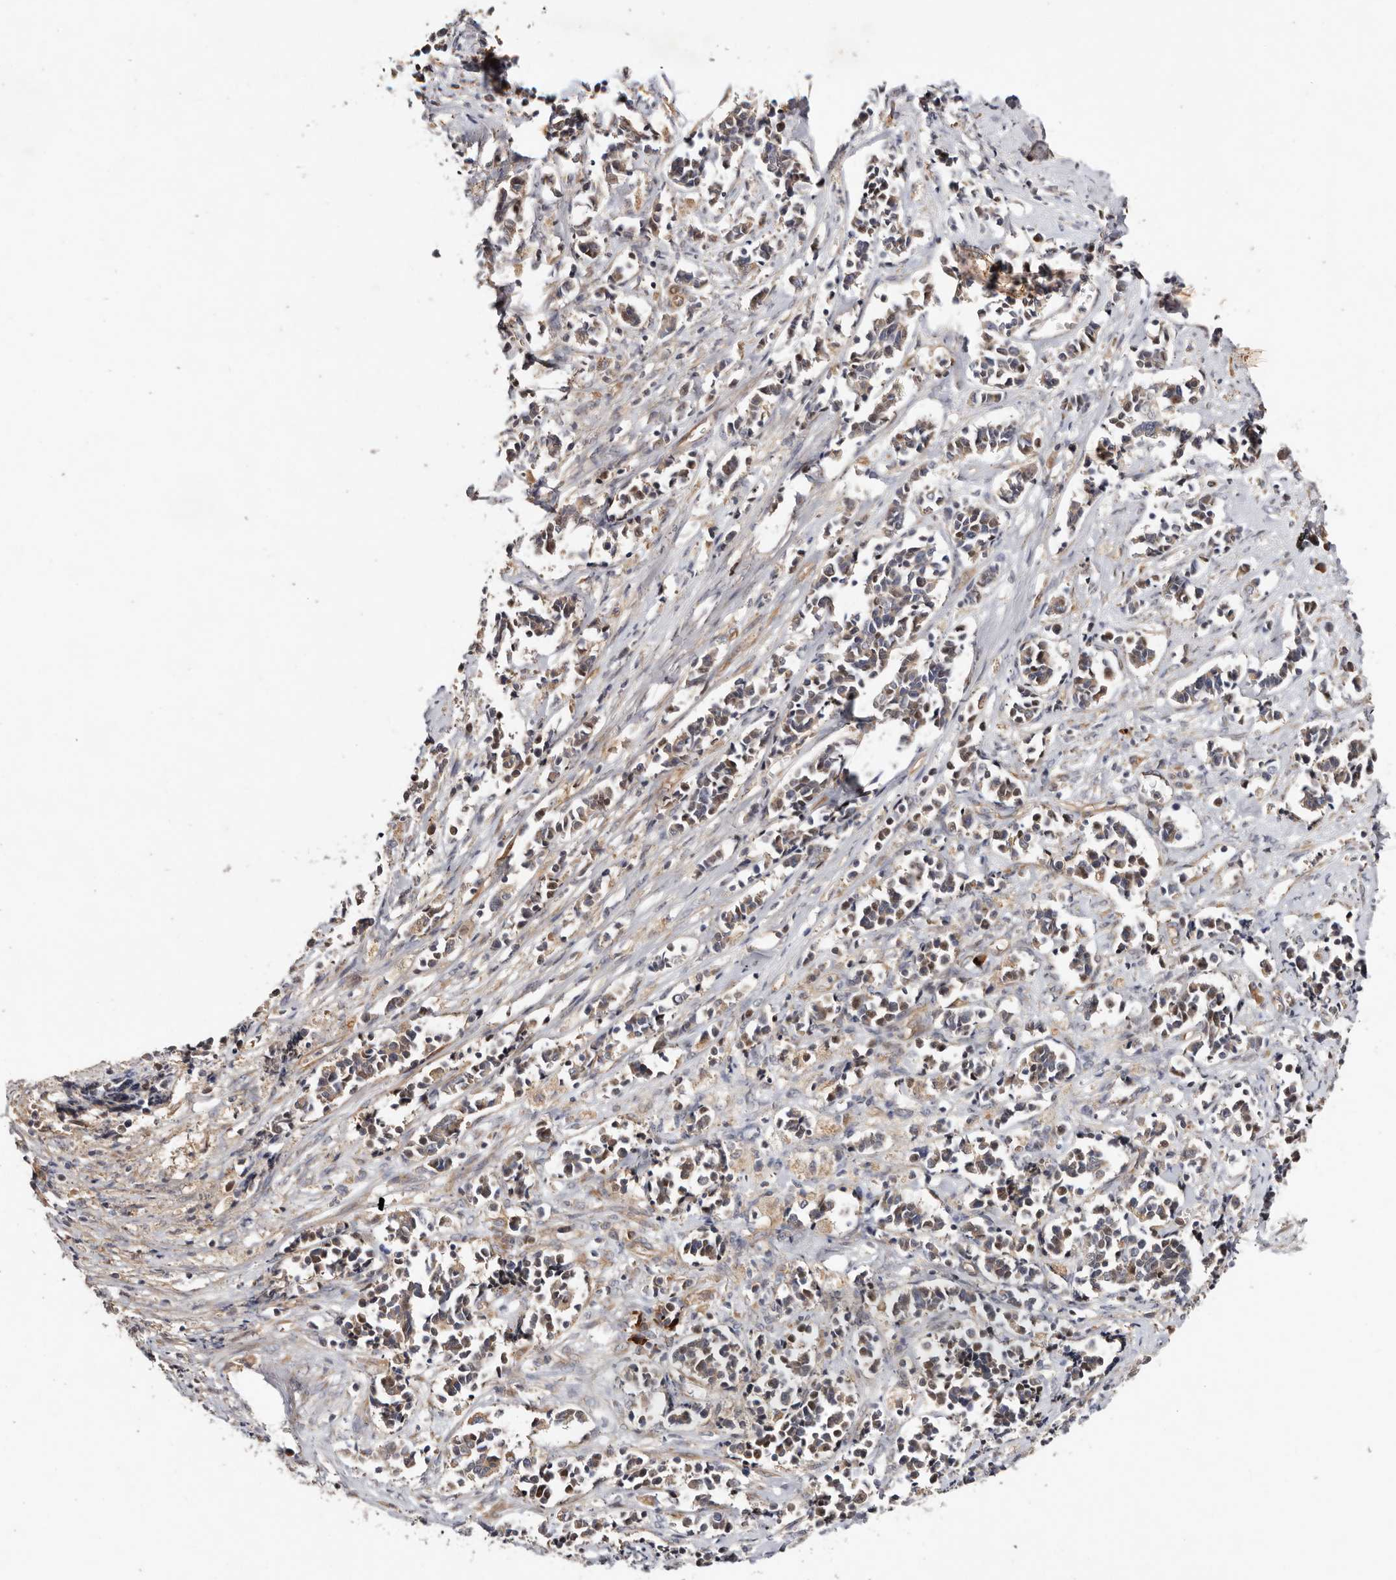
{"staining": {"intensity": "weak", "quantity": ">75%", "location": "cytoplasmic/membranous"}, "tissue": "cervical cancer", "cell_type": "Tumor cells", "image_type": "cancer", "snomed": [{"axis": "morphology", "description": "Normal tissue, NOS"}, {"axis": "morphology", "description": "Squamous cell carcinoma, NOS"}, {"axis": "topography", "description": "Cervix"}], "caption": "Immunohistochemistry (IHC) (DAB) staining of human squamous cell carcinoma (cervical) reveals weak cytoplasmic/membranous protein positivity in about >75% of tumor cells. The protein of interest is shown in brown color, while the nuclei are stained blue.", "gene": "MACF1", "patient": {"sex": "female", "age": 35}}